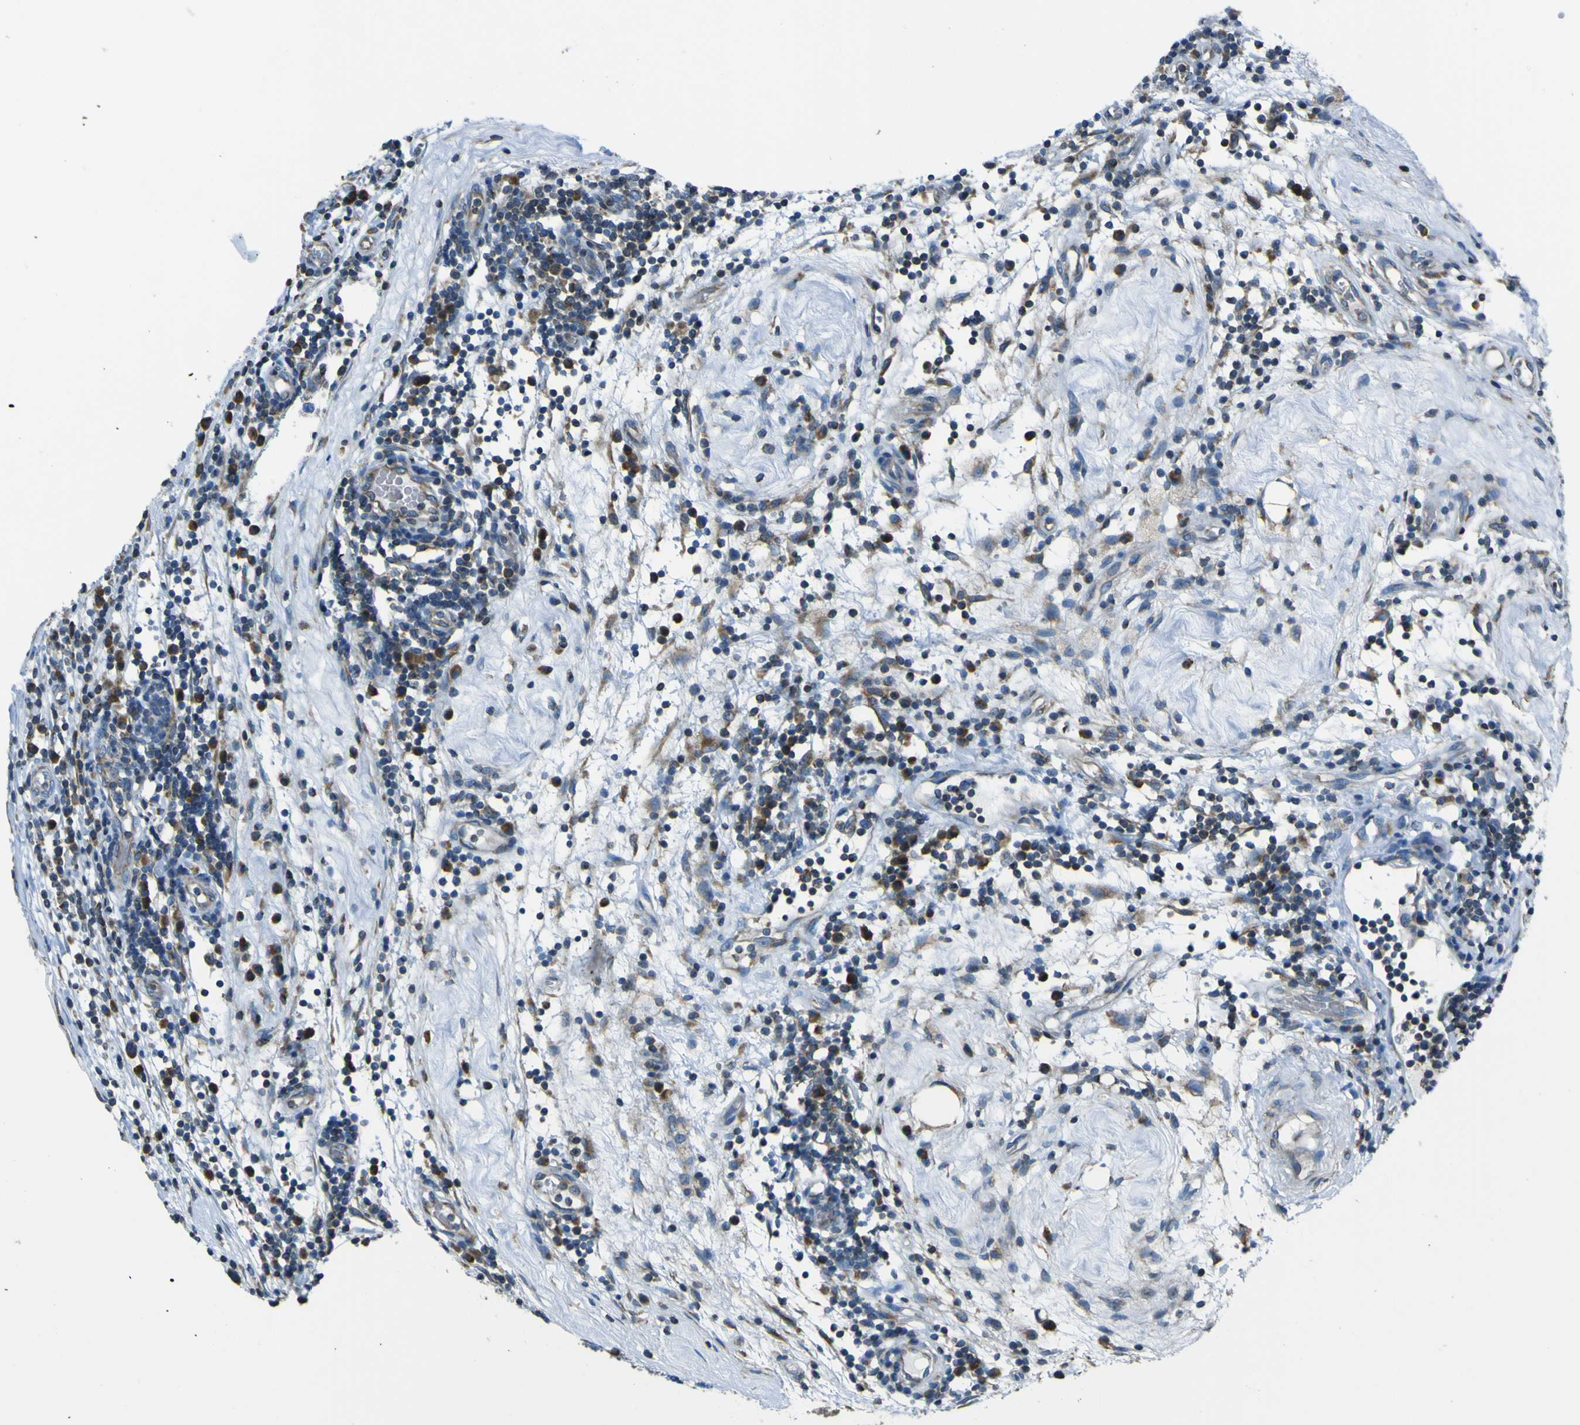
{"staining": {"intensity": "negative", "quantity": "none", "location": "none"}, "tissue": "testis cancer", "cell_type": "Tumor cells", "image_type": "cancer", "snomed": [{"axis": "morphology", "description": "Seminoma, NOS"}, {"axis": "topography", "description": "Testis"}], "caption": "This is a micrograph of IHC staining of testis seminoma, which shows no expression in tumor cells.", "gene": "STIM1", "patient": {"sex": "male", "age": 43}}